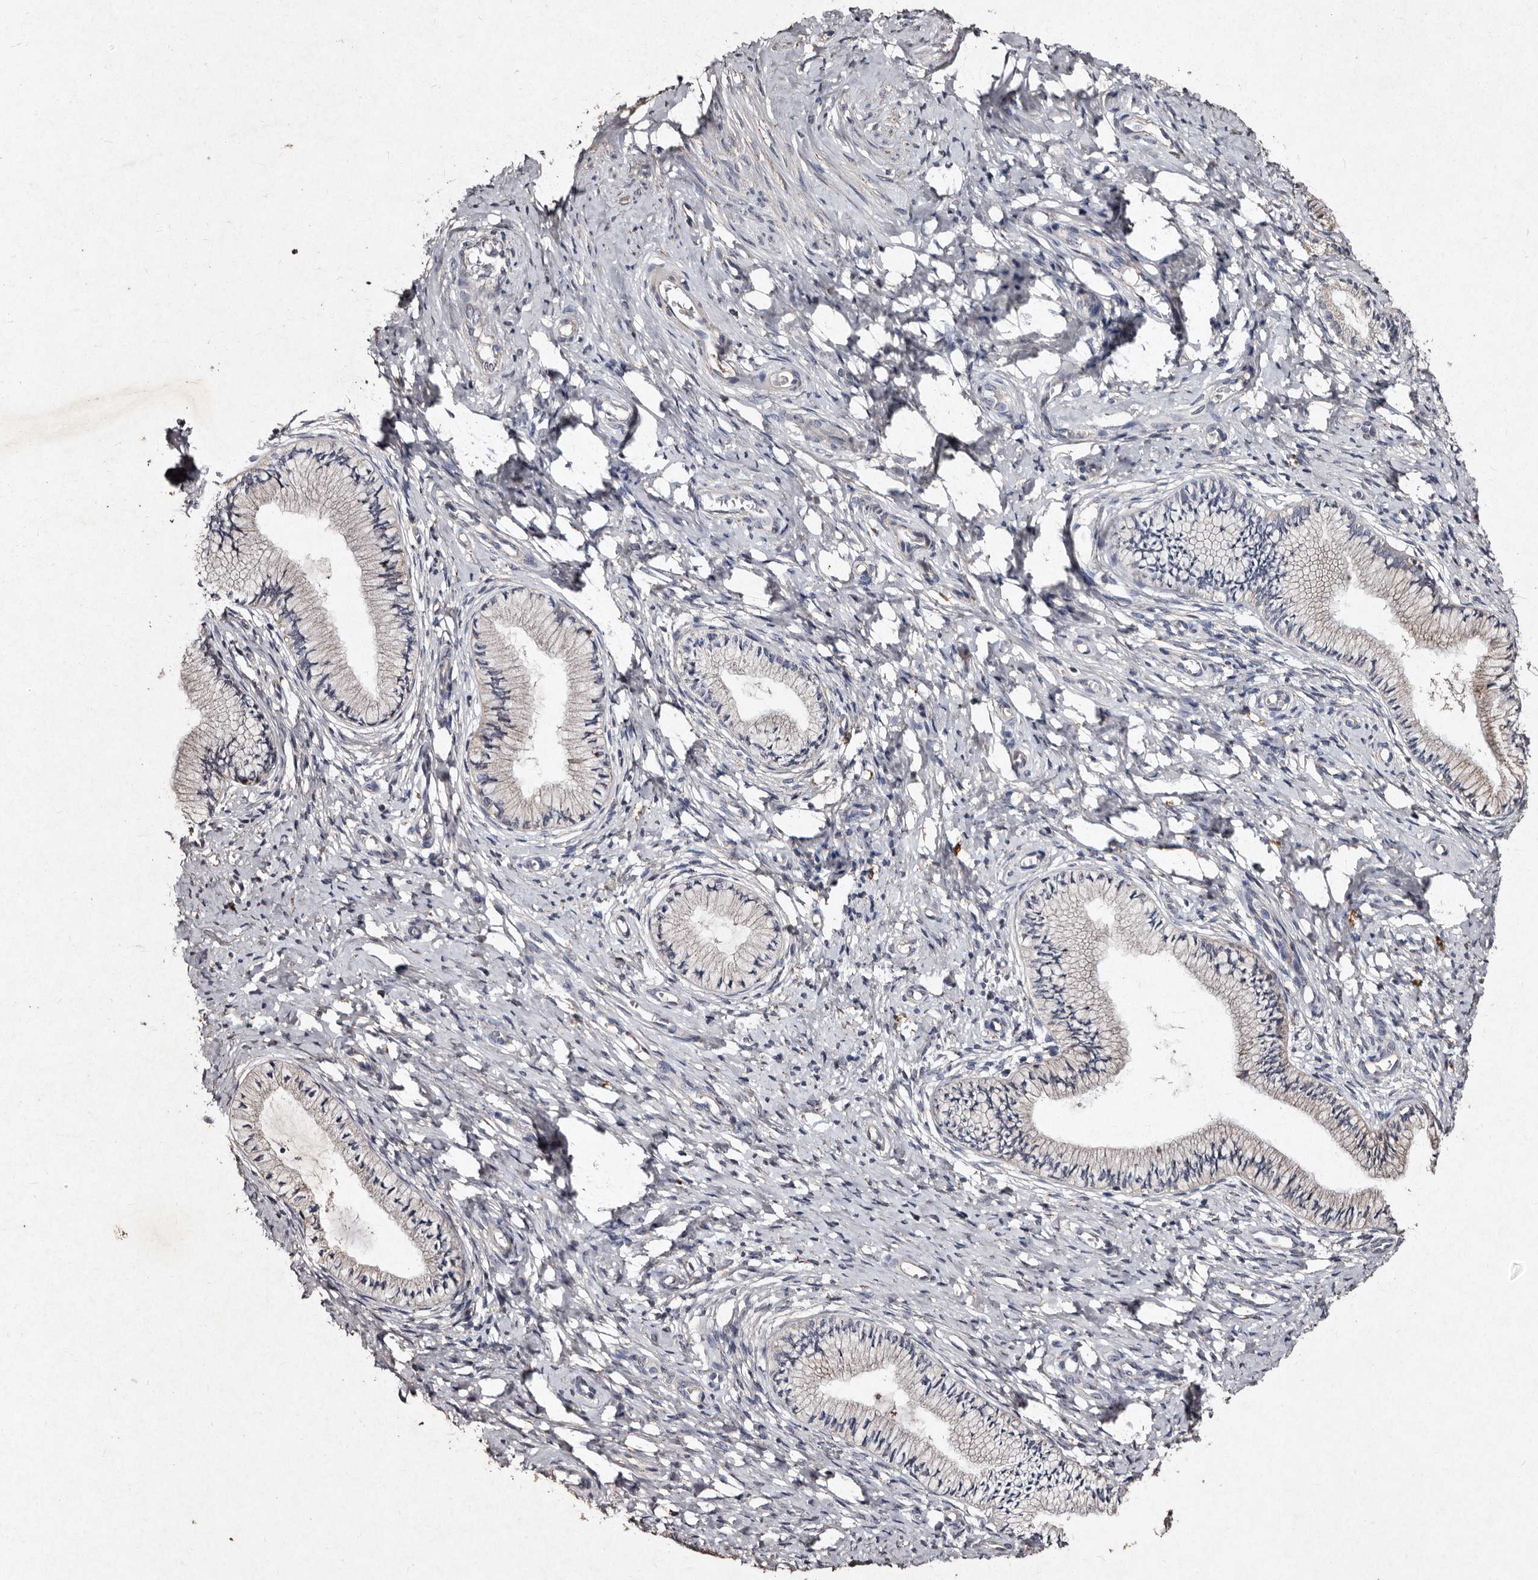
{"staining": {"intensity": "weak", "quantity": "25%-75%", "location": "cytoplasmic/membranous"}, "tissue": "cervix", "cell_type": "Glandular cells", "image_type": "normal", "snomed": [{"axis": "morphology", "description": "Normal tissue, NOS"}, {"axis": "topography", "description": "Cervix"}], "caption": "The photomicrograph demonstrates staining of normal cervix, revealing weak cytoplasmic/membranous protein expression (brown color) within glandular cells. (DAB = brown stain, brightfield microscopy at high magnification).", "gene": "TFB1M", "patient": {"sex": "female", "age": 36}}